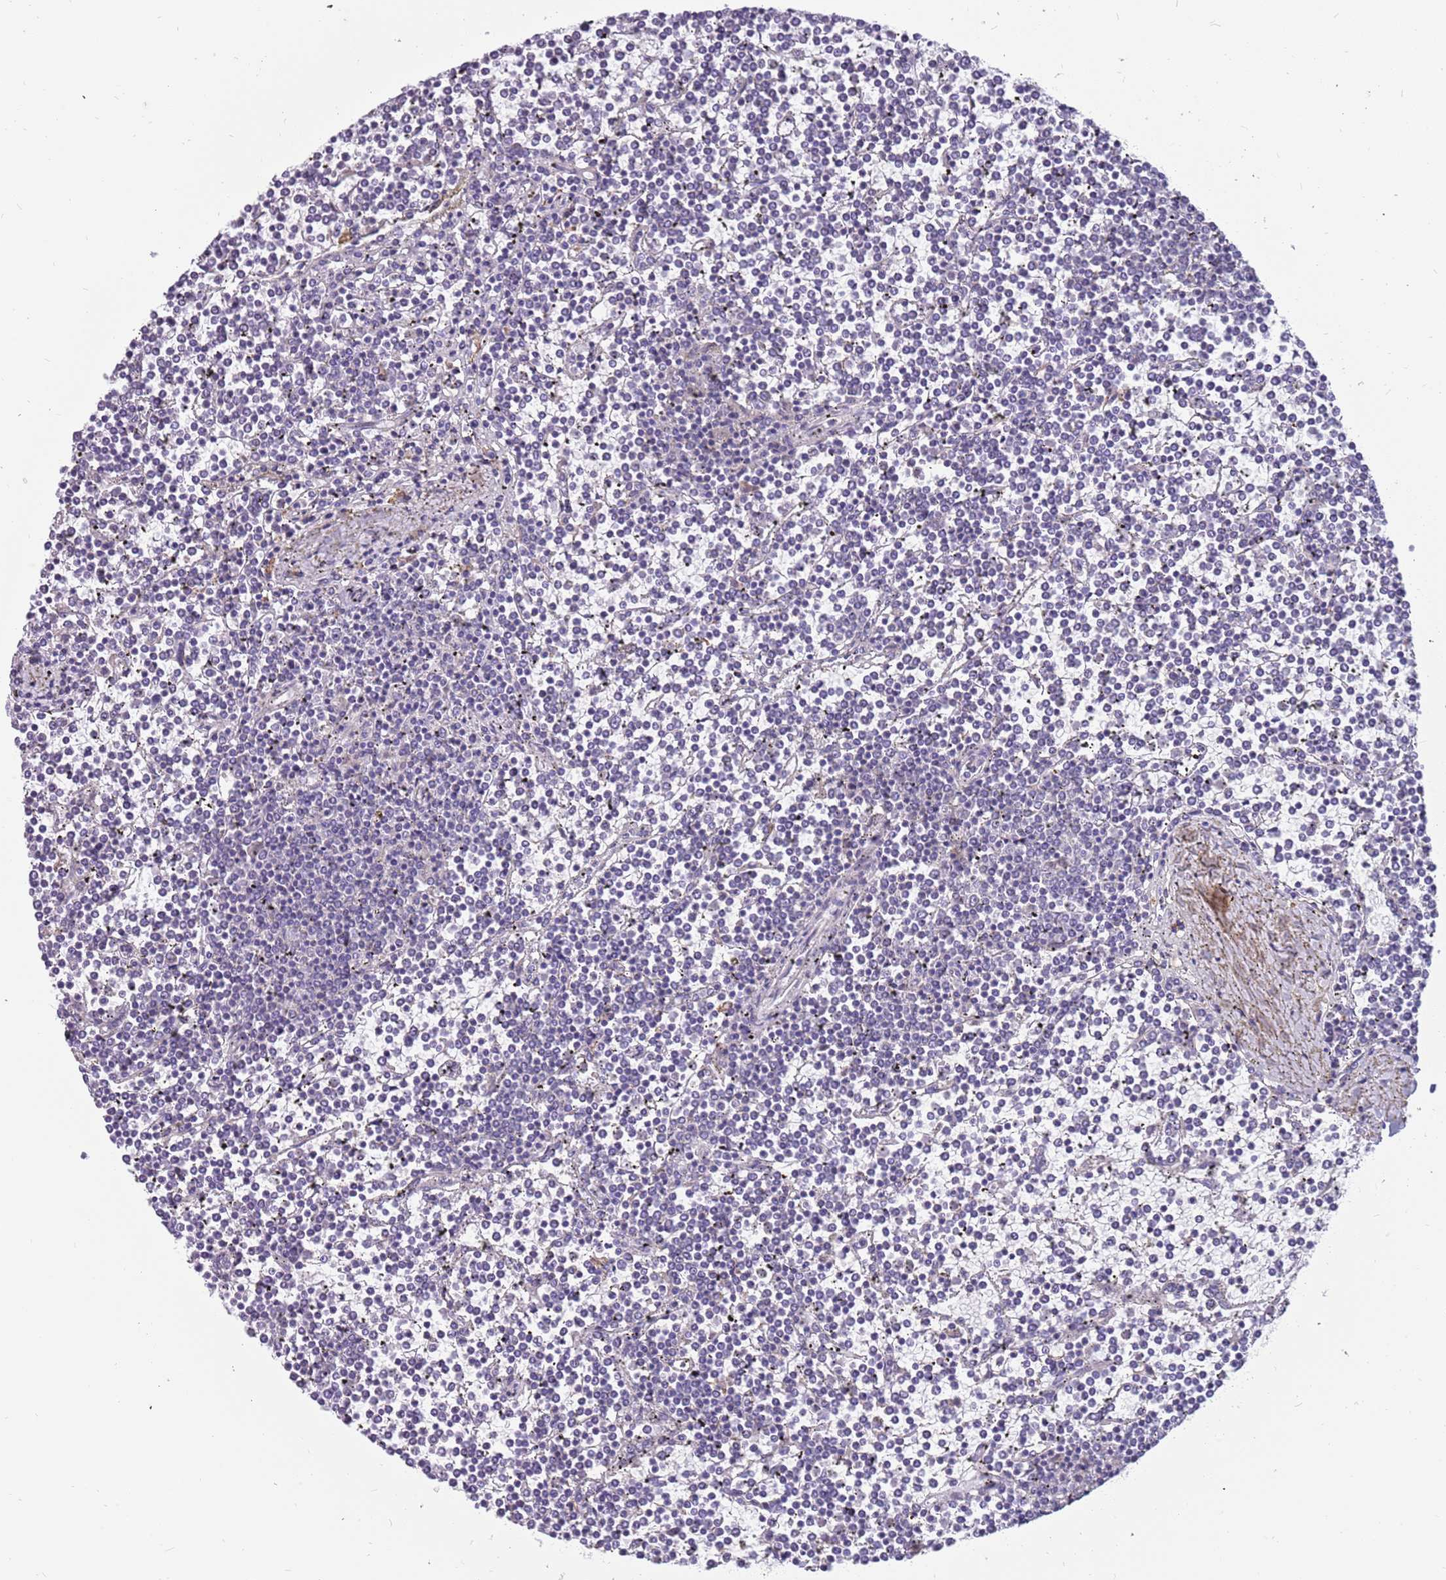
{"staining": {"intensity": "negative", "quantity": "none", "location": "none"}, "tissue": "lymphoma", "cell_type": "Tumor cells", "image_type": "cancer", "snomed": [{"axis": "morphology", "description": "Malignant lymphoma, non-Hodgkin's type, Low grade"}, {"axis": "topography", "description": "Spleen"}], "caption": "Immunohistochemistry of lymphoma demonstrates no positivity in tumor cells.", "gene": "RHCG", "patient": {"sex": "female", "age": 19}}